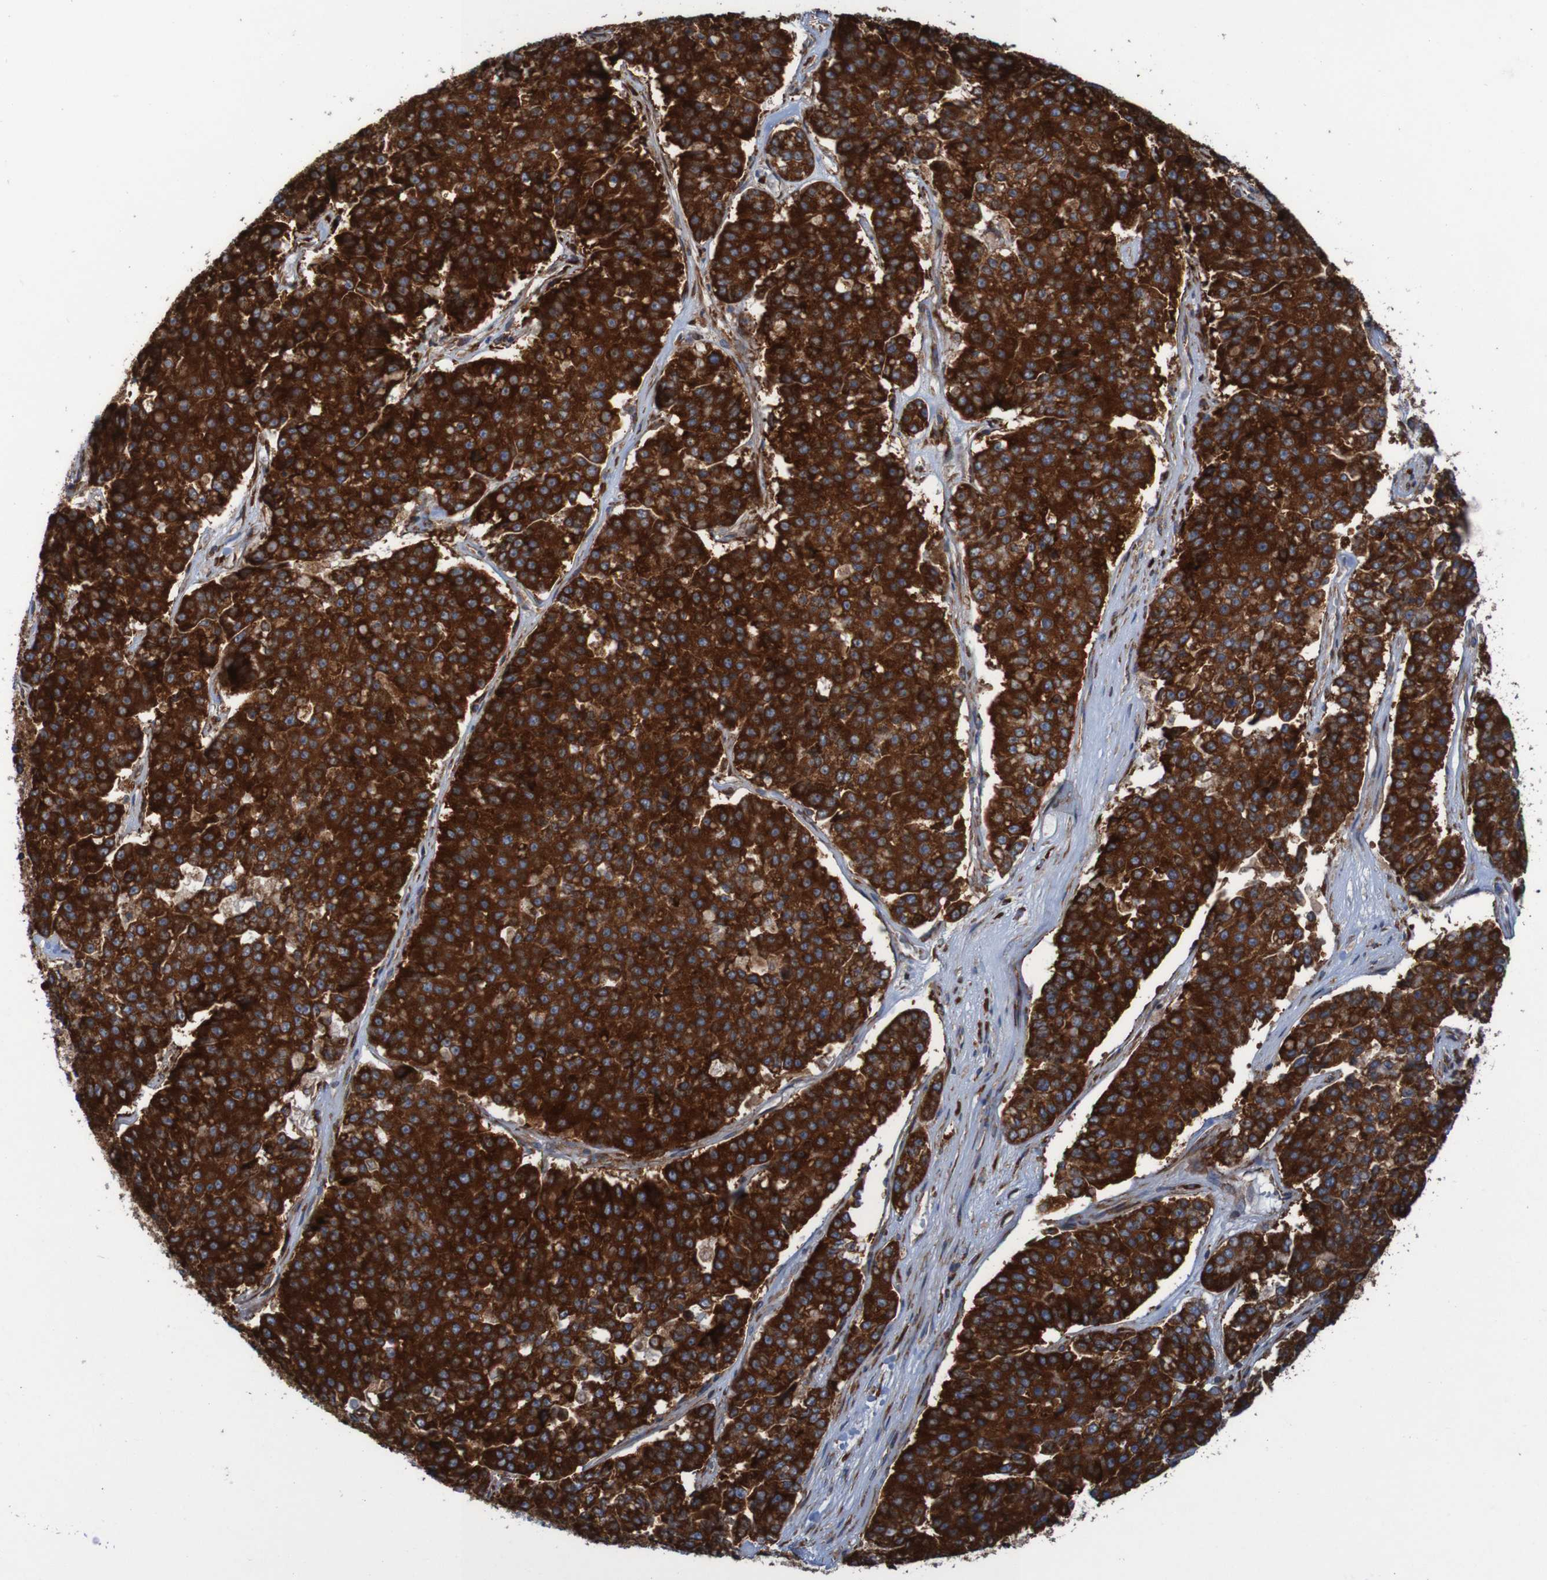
{"staining": {"intensity": "strong", "quantity": ">75%", "location": "cytoplasmic/membranous"}, "tissue": "pancreatic cancer", "cell_type": "Tumor cells", "image_type": "cancer", "snomed": [{"axis": "morphology", "description": "Adenocarcinoma, NOS"}, {"axis": "topography", "description": "Pancreas"}], "caption": "Immunohistochemical staining of pancreatic cancer shows high levels of strong cytoplasmic/membranous staining in about >75% of tumor cells.", "gene": "RPL10", "patient": {"sex": "male", "age": 50}}